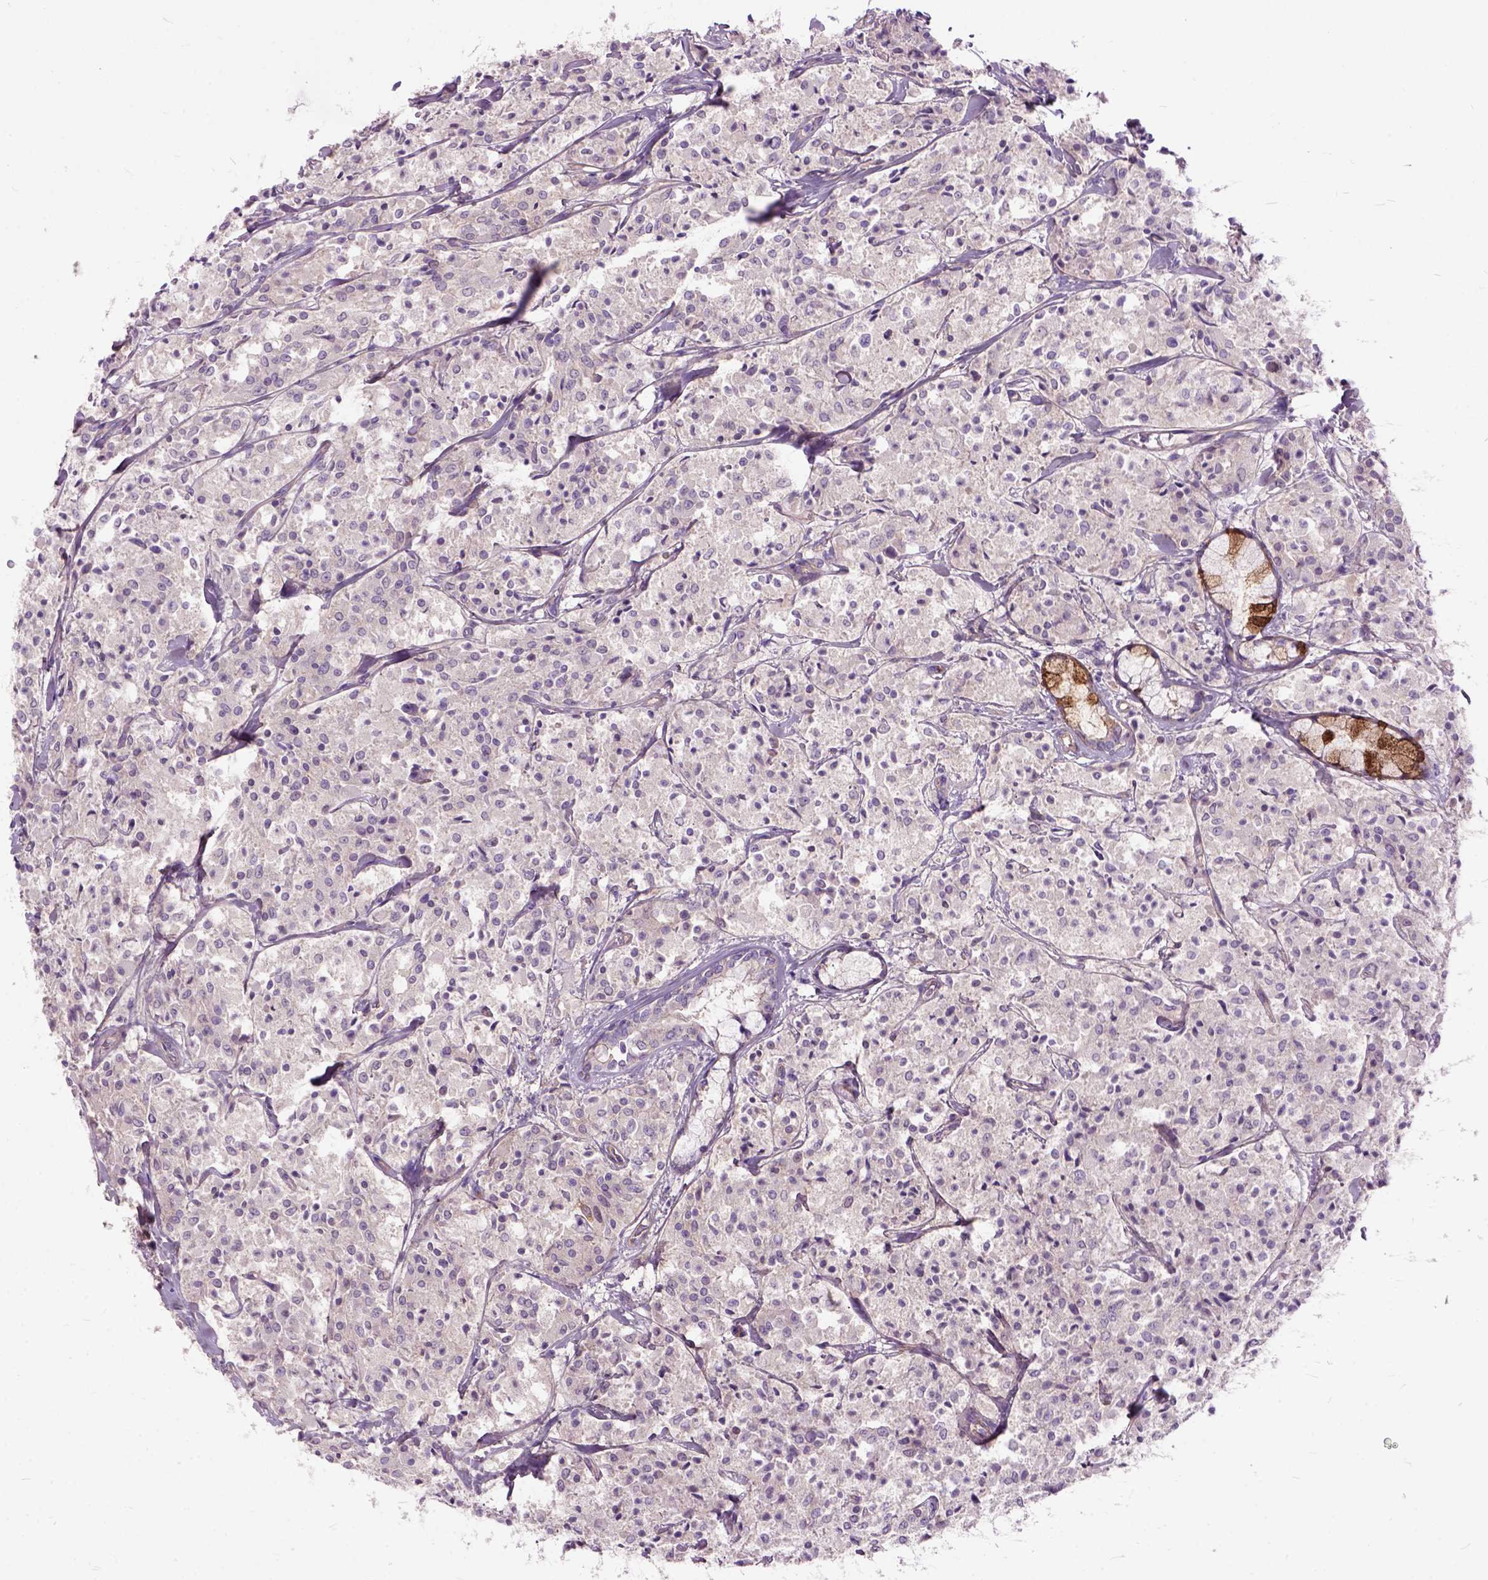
{"staining": {"intensity": "negative", "quantity": "none", "location": "none"}, "tissue": "carcinoid", "cell_type": "Tumor cells", "image_type": "cancer", "snomed": [{"axis": "morphology", "description": "Carcinoid, malignant, NOS"}, {"axis": "topography", "description": "Lung"}], "caption": "A high-resolution micrograph shows immunohistochemistry staining of carcinoid, which exhibits no significant expression in tumor cells. (DAB (3,3'-diaminobenzidine) IHC, high magnification).", "gene": "MAPT", "patient": {"sex": "male", "age": 71}}